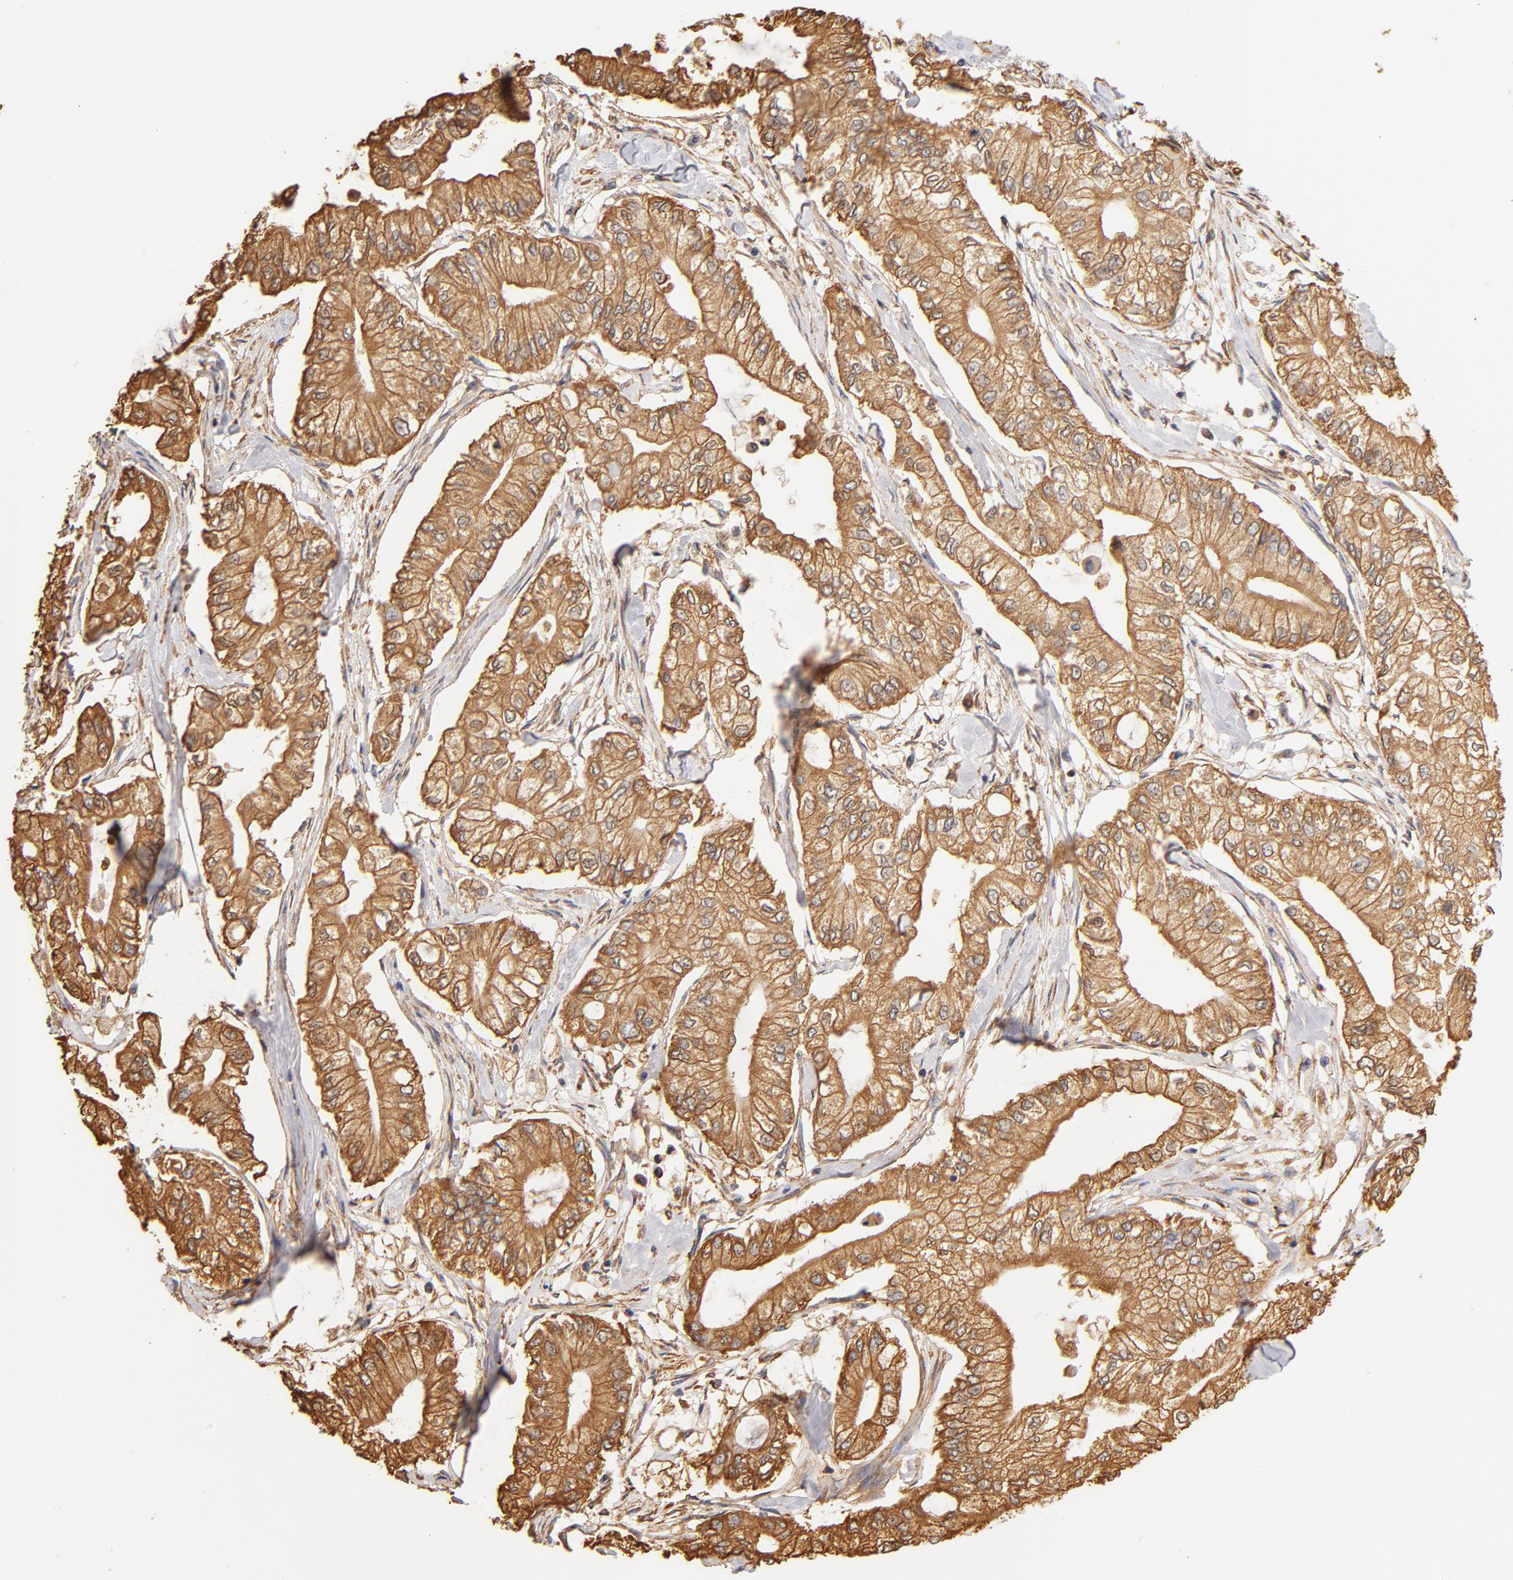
{"staining": {"intensity": "moderate", "quantity": ">75%", "location": "cytoplasmic/membranous"}, "tissue": "pancreatic cancer", "cell_type": "Tumor cells", "image_type": "cancer", "snomed": [{"axis": "morphology", "description": "Adenocarcinoma, NOS"}, {"axis": "topography", "description": "Pancreas"}], "caption": "DAB immunohistochemical staining of human pancreatic cancer (adenocarcinoma) reveals moderate cytoplasmic/membranous protein positivity in approximately >75% of tumor cells.", "gene": "FCMR", "patient": {"sex": "male", "age": 79}}